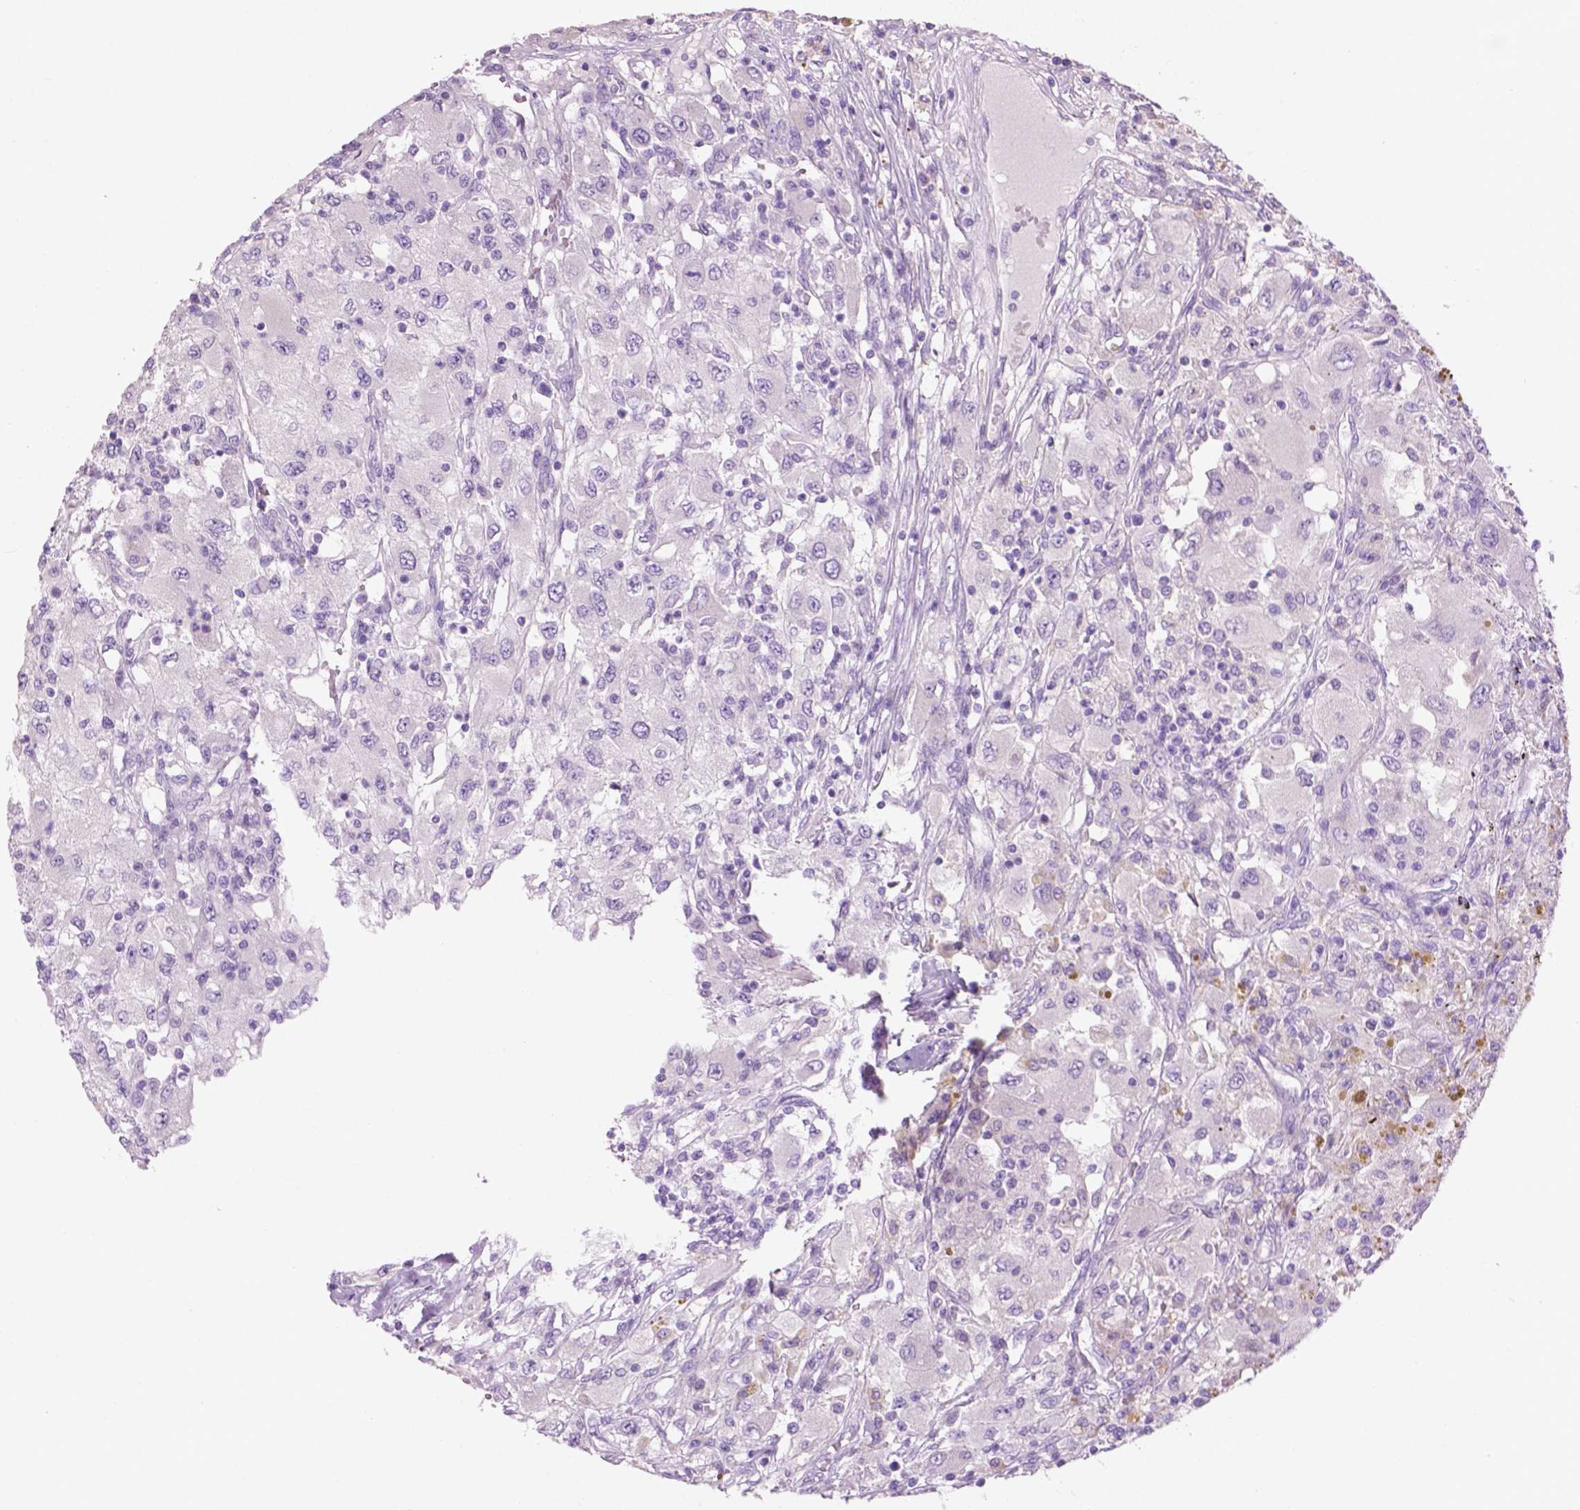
{"staining": {"intensity": "negative", "quantity": "none", "location": "none"}, "tissue": "renal cancer", "cell_type": "Tumor cells", "image_type": "cancer", "snomed": [{"axis": "morphology", "description": "Adenocarcinoma, NOS"}, {"axis": "topography", "description": "Kidney"}], "caption": "DAB (3,3'-diaminobenzidine) immunohistochemical staining of renal cancer (adenocarcinoma) displays no significant positivity in tumor cells. Brightfield microscopy of immunohistochemistry (IHC) stained with DAB (3,3'-diaminobenzidine) (brown) and hematoxylin (blue), captured at high magnification.", "gene": "CRYBA4", "patient": {"sex": "female", "age": 67}}